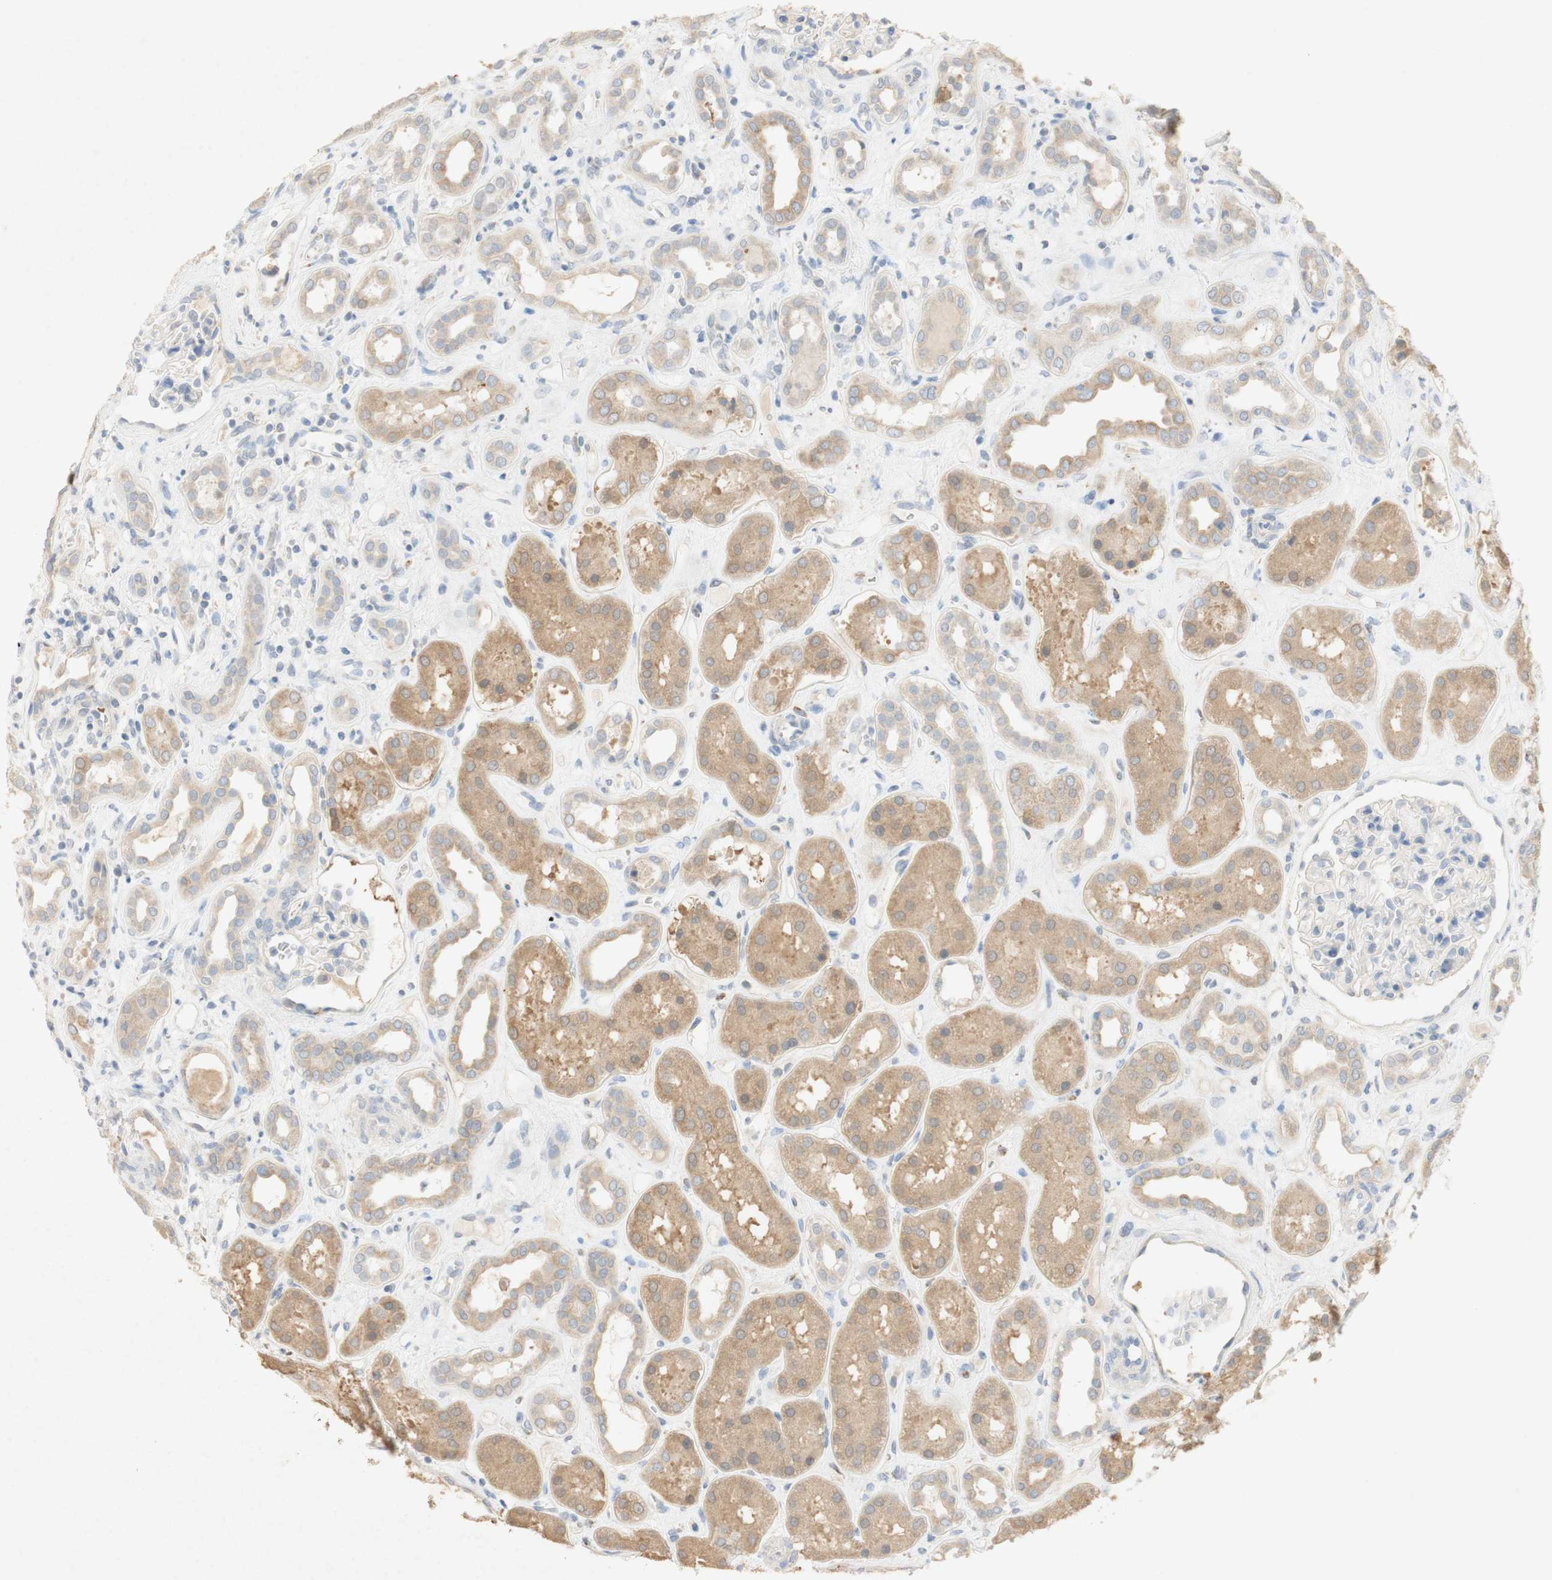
{"staining": {"intensity": "weak", "quantity": "<25%", "location": "cytoplasmic/membranous"}, "tissue": "kidney", "cell_type": "Cells in glomeruli", "image_type": "normal", "snomed": [{"axis": "morphology", "description": "Normal tissue, NOS"}, {"axis": "topography", "description": "Kidney"}], "caption": "DAB immunohistochemical staining of unremarkable human kidney displays no significant staining in cells in glomeruli. (Immunohistochemistry, brightfield microscopy, high magnification).", "gene": "EPO", "patient": {"sex": "male", "age": 59}}